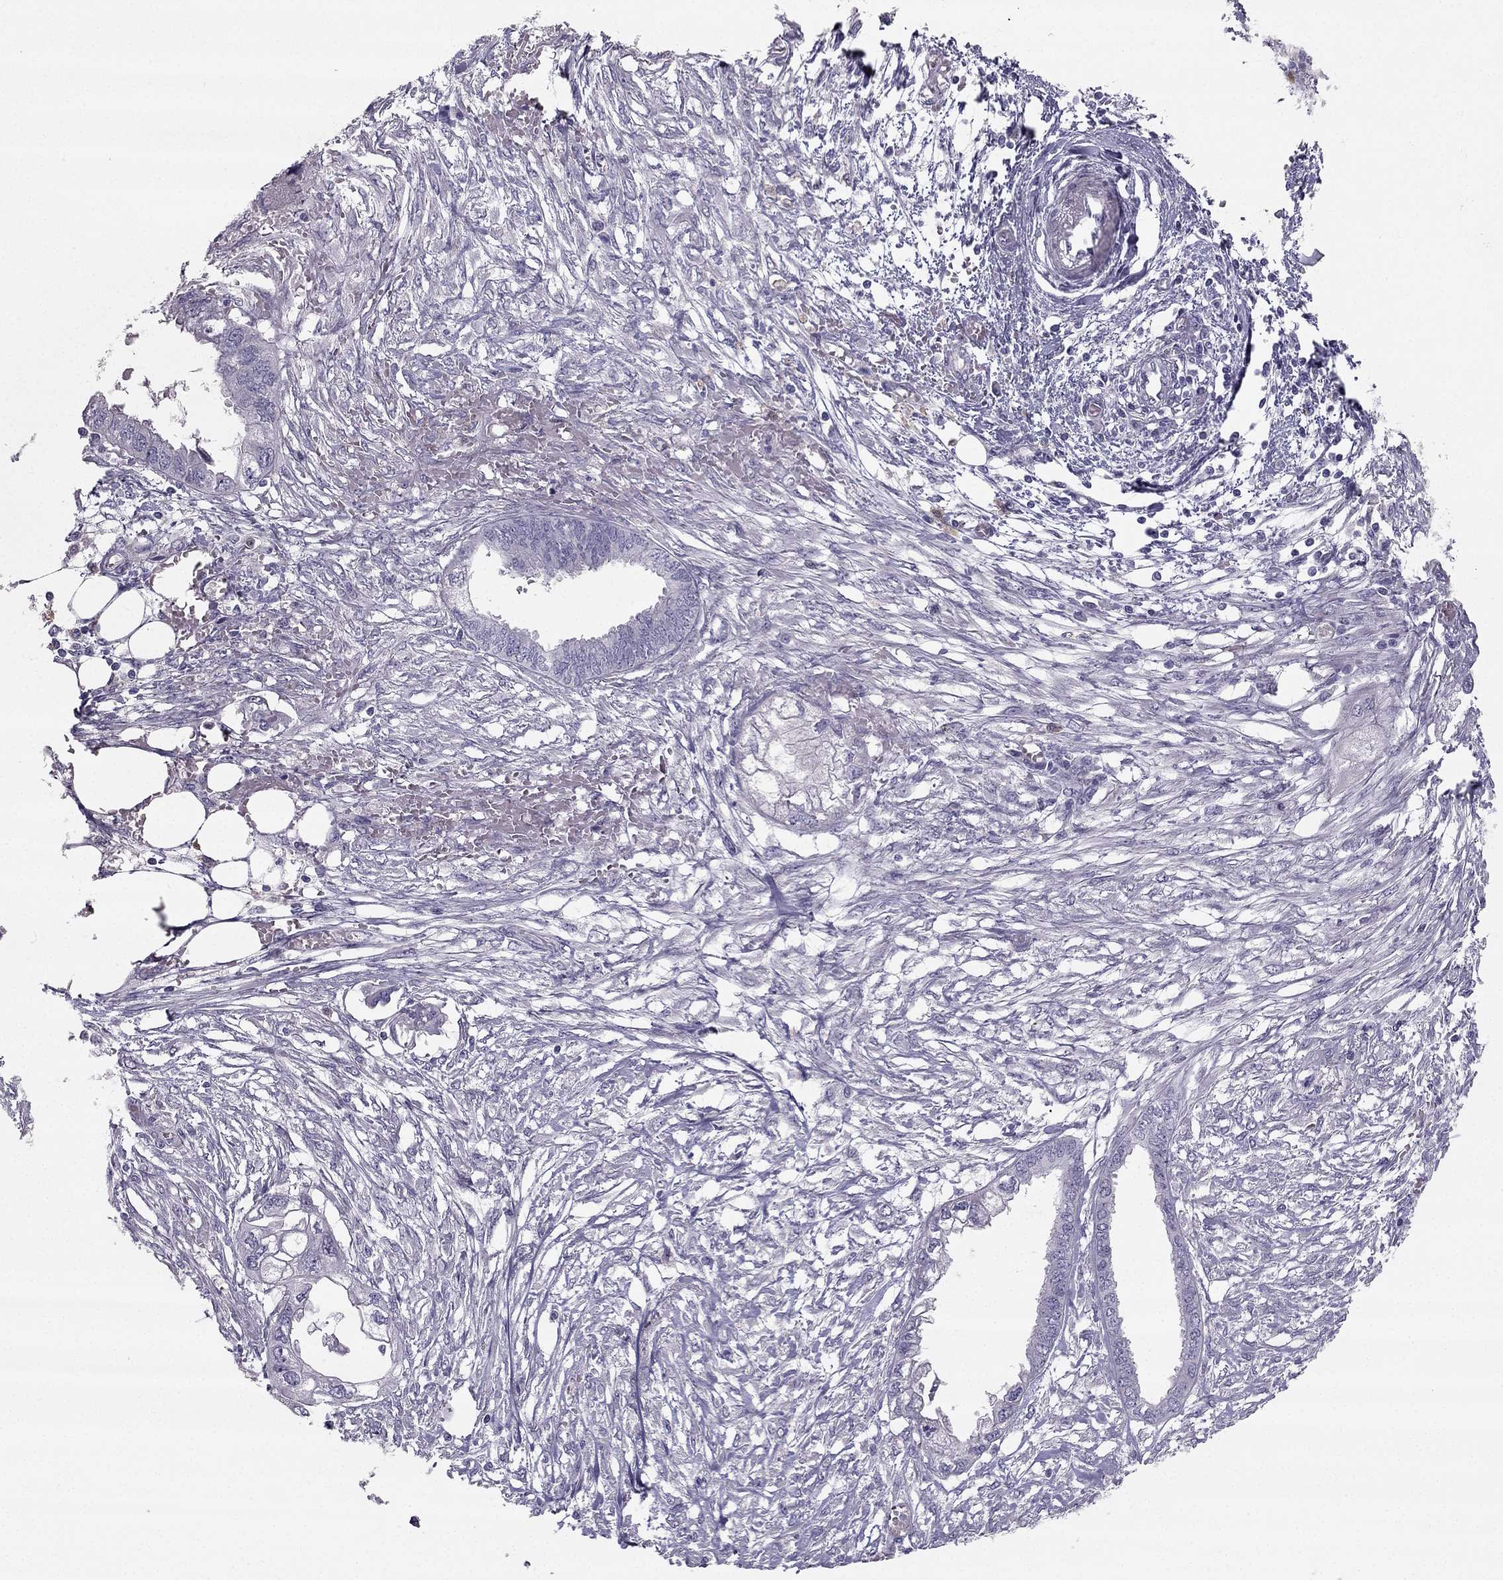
{"staining": {"intensity": "negative", "quantity": "none", "location": "none"}, "tissue": "endometrial cancer", "cell_type": "Tumor cells", "image_type": "cancer", "snomed": [{"axis": "morphology", "description": "Adenocarcinoma, NOS"}, {"axis": "morphology", "description": "Adenocarcinoma, metastatic, NOS"}, {"axis": "topography", "description": "Adipose tissue"}, {"axis": "topography", "description": "Endometrium"}], "caption": "Immunohistochemistry (IHC) histopathology image of endometrial cancer (metastatic adenocarcinoma) stained for a protein (brown), which shows no positivity in tumor cells.", "gene": "LMTK3", "patient": {"sex": "female", "age": 67}}